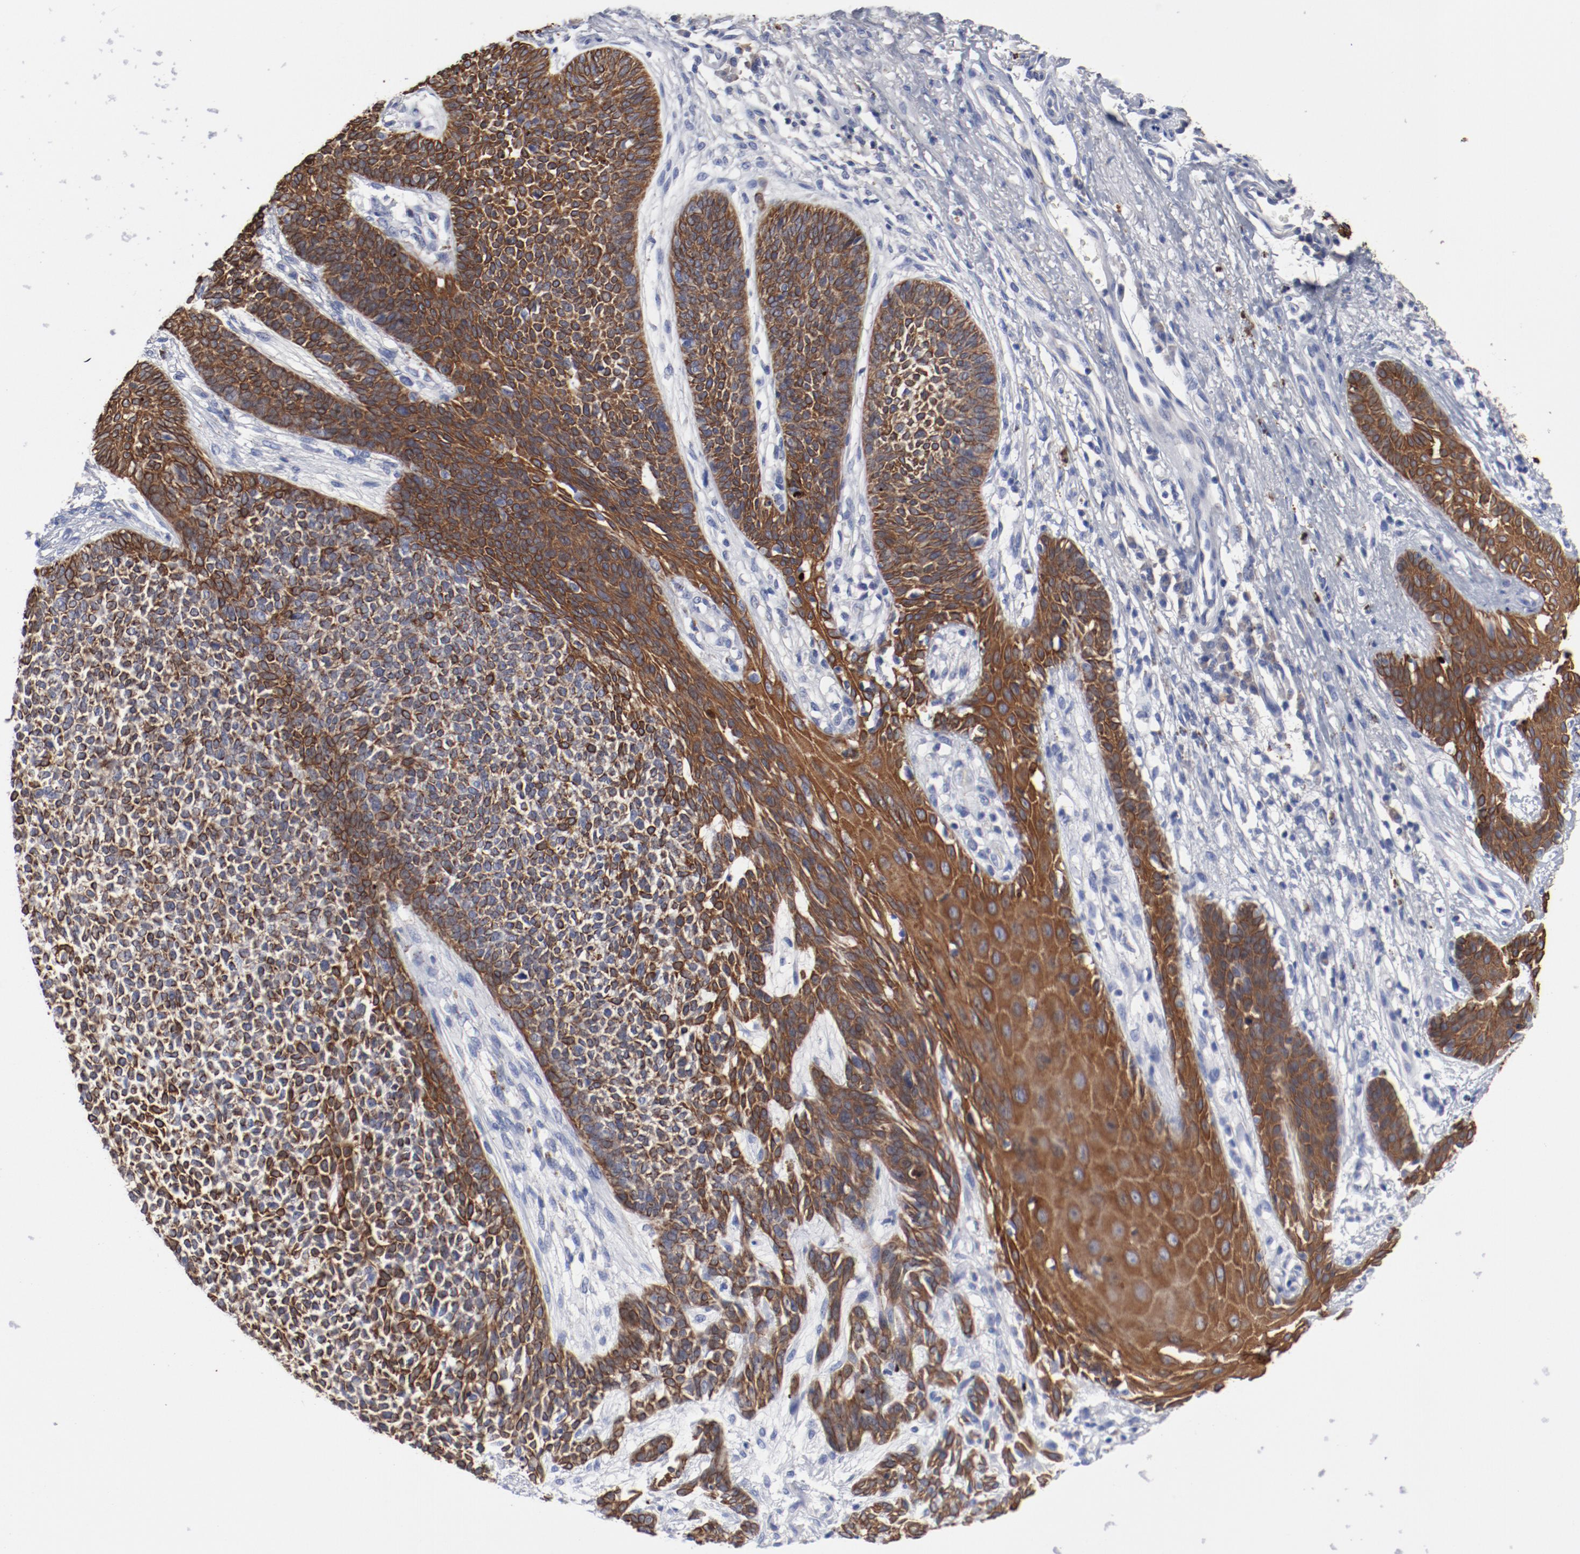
{"staining": {"intensity": "strong", "quantity": ">75%", "location": "cytoplasmic/membranous"}, "tissue": "skin cancer", "cell_type": "Tumor cells", "image_type": "cancer", "snomed": [{"axis": "morphology", "description": "Basal cell carcinoma"}, {"axis": "topography", "description": "Skin"}], "caption": "Immunohistochemical staining of human skin cancer displays high levels of strong cytoplasmic/membranous protein positivity in about >75% of tumor cells.", "gene": "TSPAN6", "patient": {"sex": "female", "age": 84}}